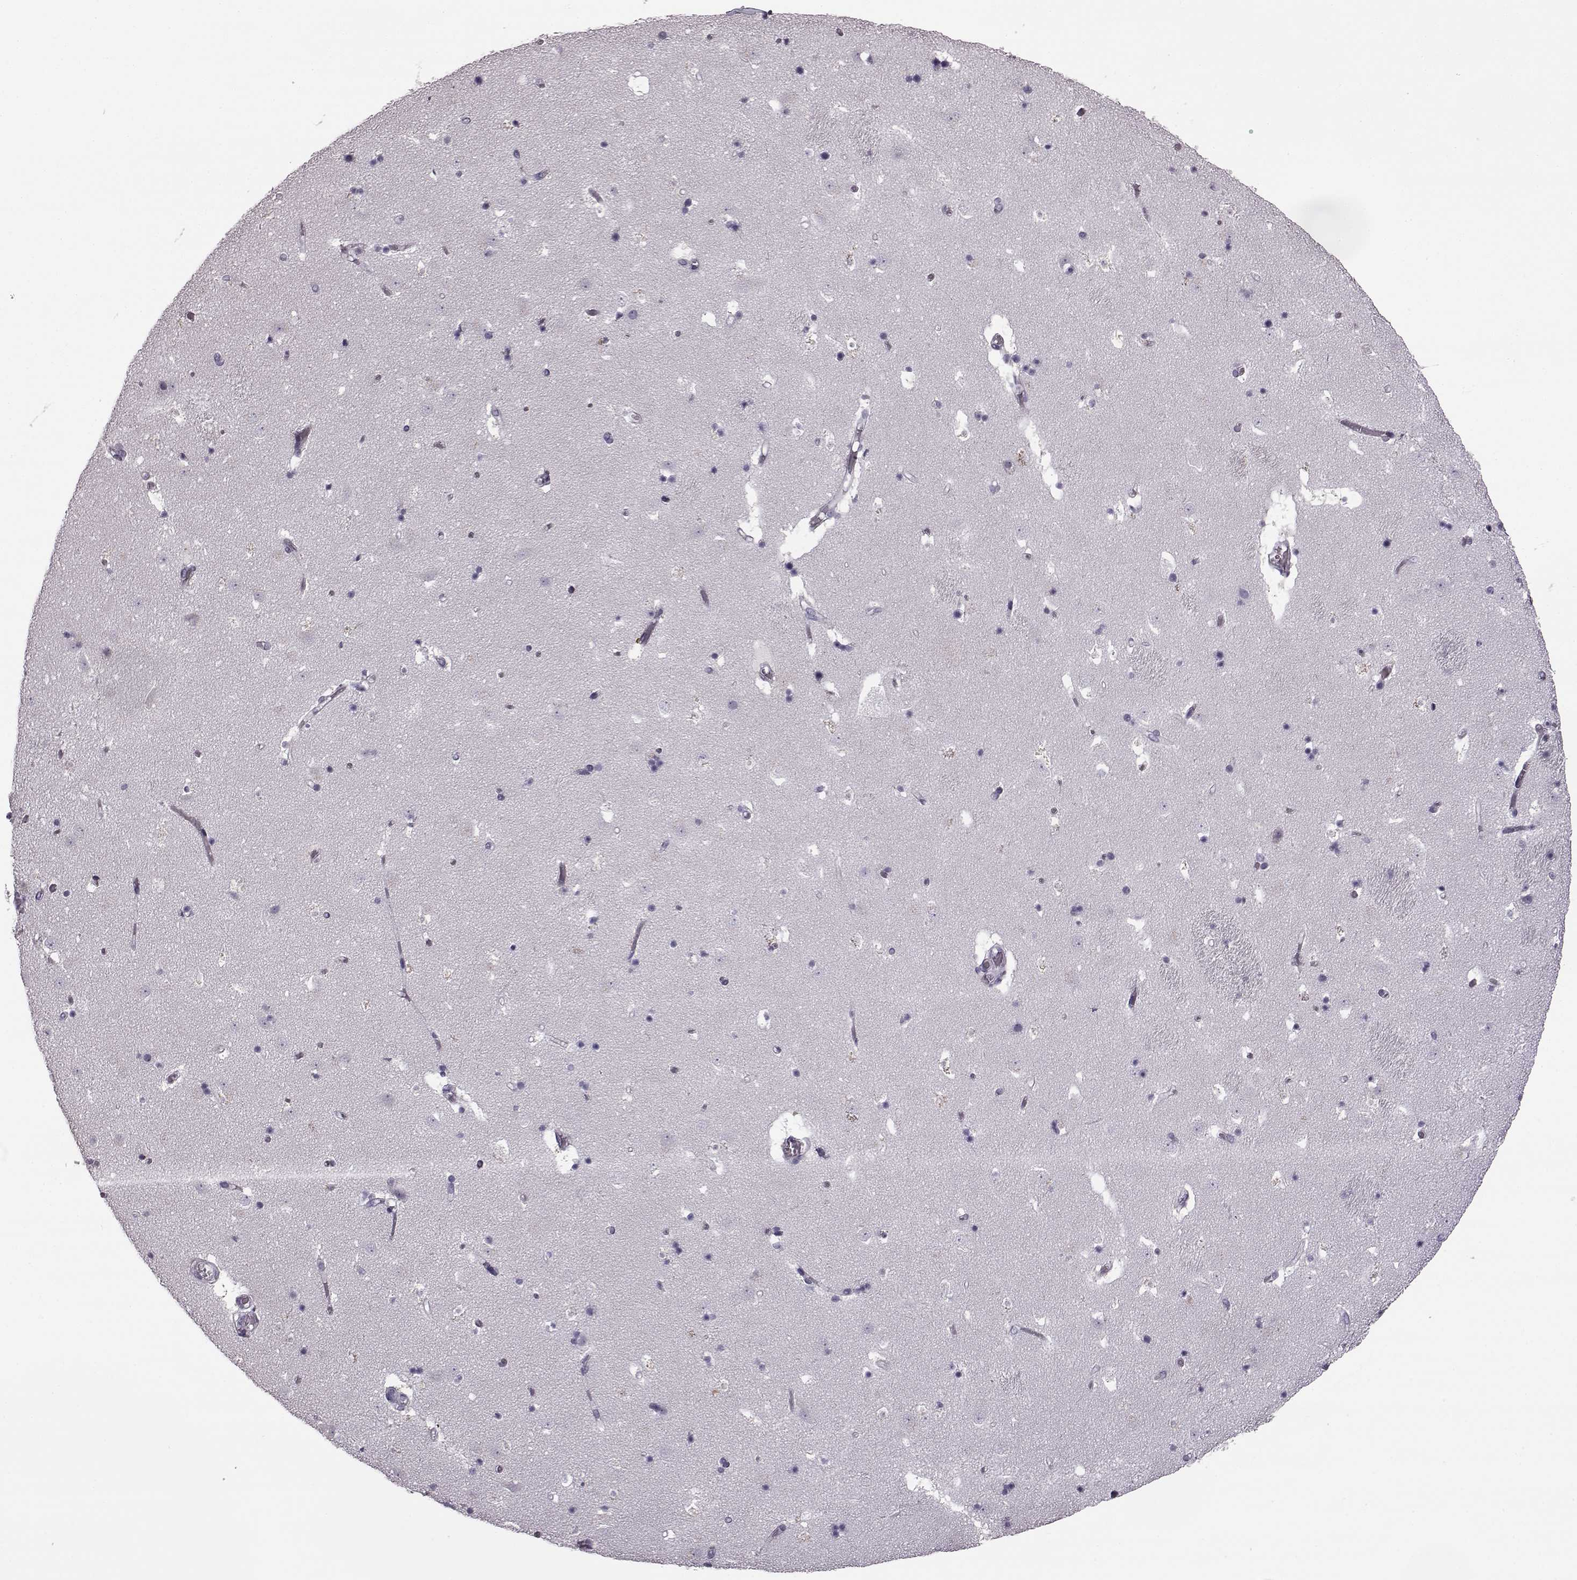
{"staining": {"intensity": "negative", "quantity": "none", "location": "none"}, "tissue": "caudate", "cell_type": "Glial cells", "image_type": "normal", "snomed": [{"axis": "morphology", "description": "Normal tissue, NOS"}, {"axis": "topography", "description": "Lateral ventricle wall"}], "caption": "Glial cells show no significant staining in benign caudate.", "gene": "ODAD4", "patient": {"sex": "female", "age": 42}}